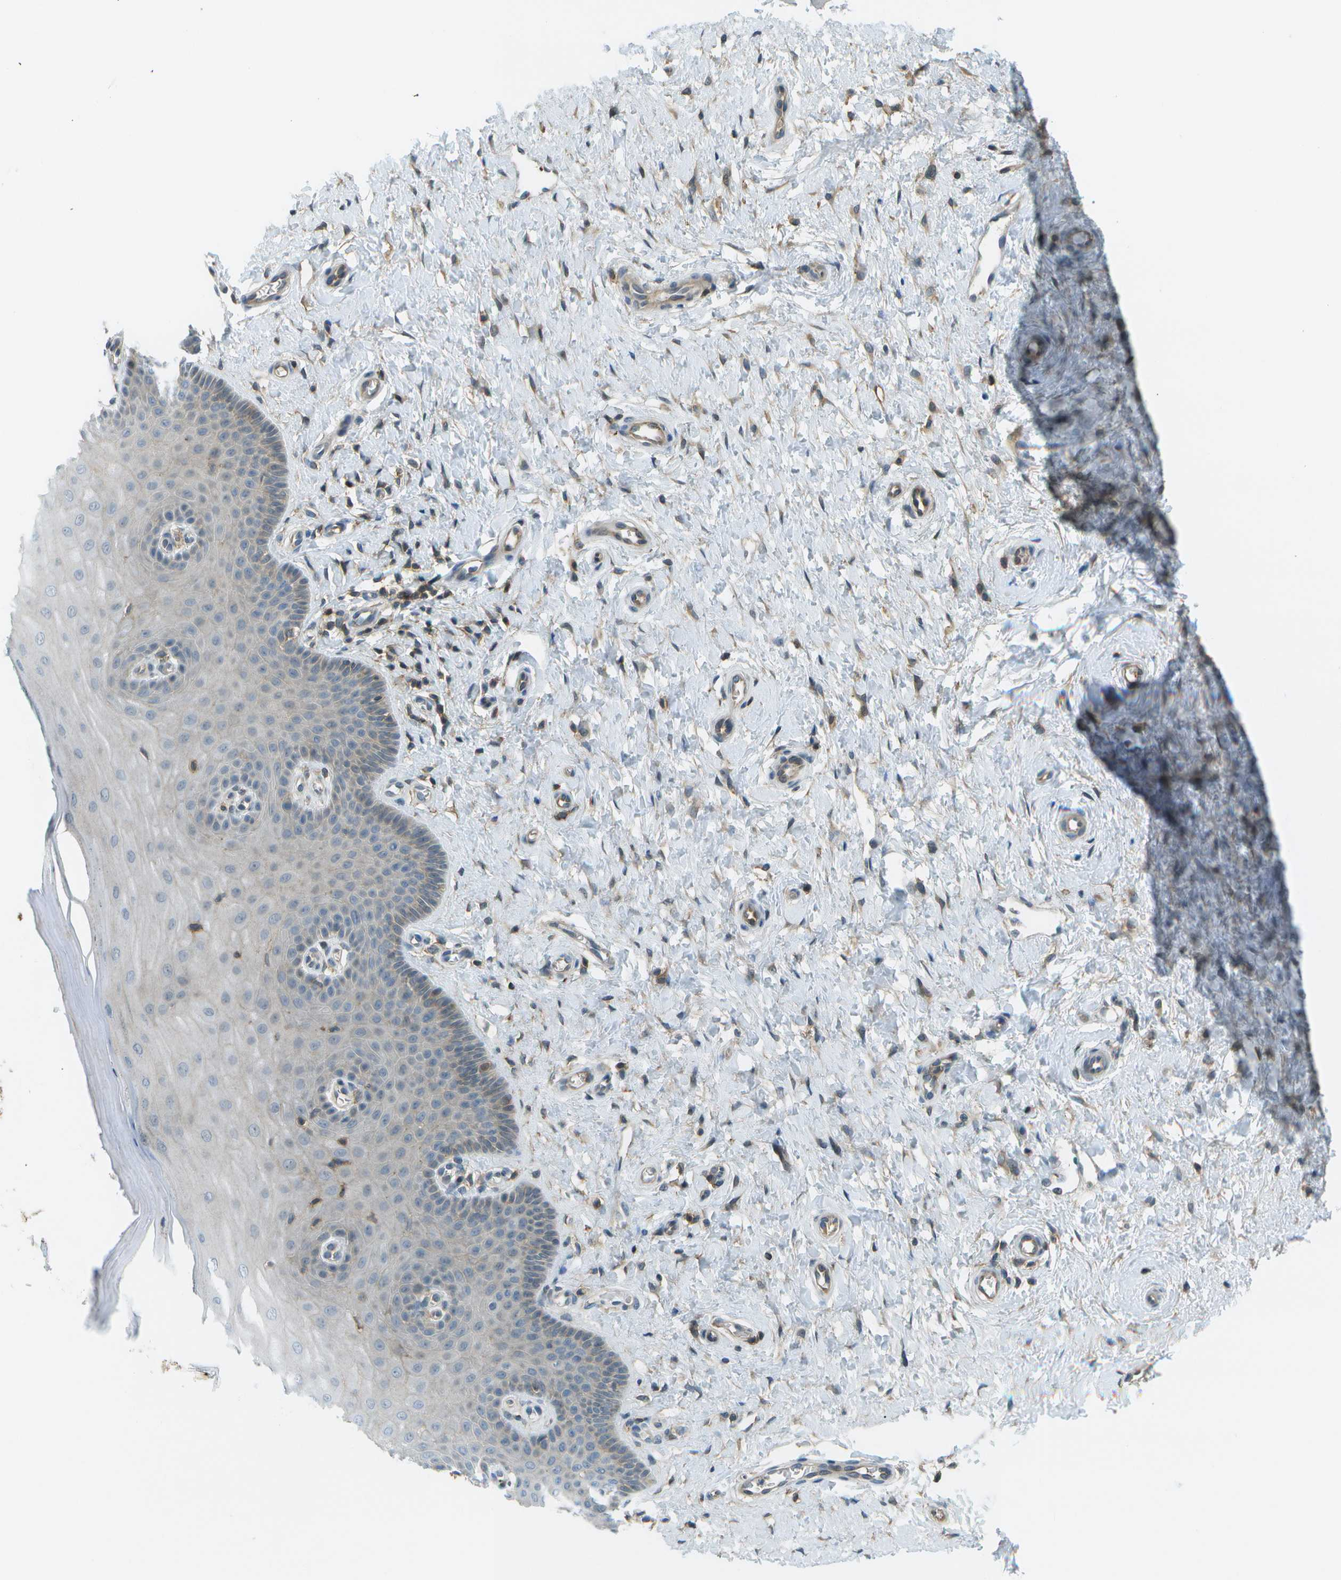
{"staining": {"intensity": "moderate", "quantity": ">75%", "location": "cytoplasmic/membranous"}, "tissue": "cervix", "cell_type": "Glandular cells", "image_type": "normal", "snomed": [{"axis": "morphology", "description": "Normal tissue, NOS"}, {"axis": "topography", "description": "Cervix"}], "caption": "High-power microscopy captured an IHC photomicrograph of normal cervix, revealing moderate cytoplasmic/membranous positivity in about >75% of glandular cells.", "gene": "LRRC66", "patient": {"sex": "female", "age": 55}}